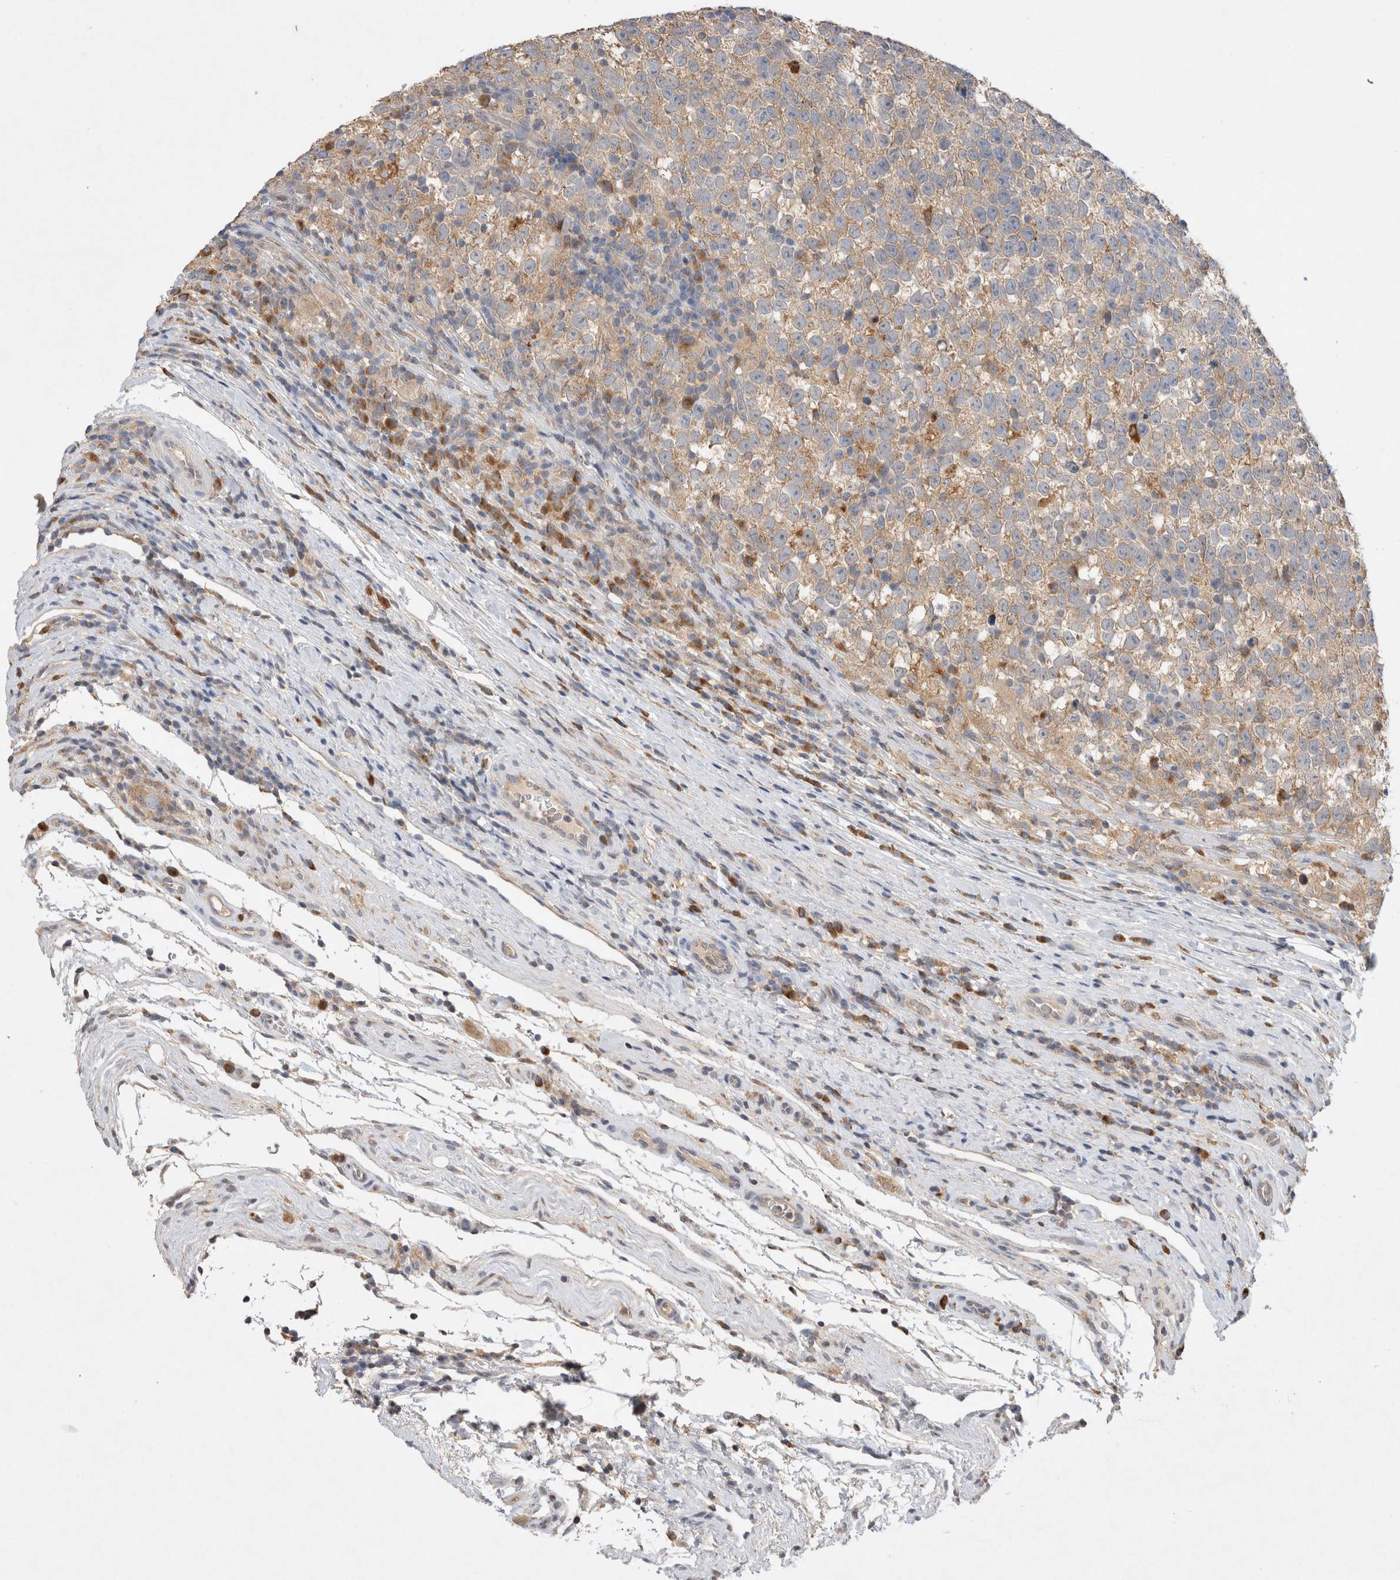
{"staining": {"intensity": "weak", "quantity": ">75%", "location": "cytoplasmic/membranous"}, "tissue": "testis cancer", "cell_type": "Tumor cells", "image_type": "cancer", "snomed": [{"axis": "morphology", "description": "Normal tissue, NOS"}, {"axis": "morphology", "description": "Seminoma, NOS"}, {"axis": "topography", "description": "Testis"}], "caption": "A photomicrograph of human testis cancer stained for a protein demonstrates weak cytoplasmic/membranous brown staining in tumor cells. (DAB (3,3'-diaminobenzidine) IHC, brown staining for protein, blue staining for nuclei).", "gene": "GAS1", "patient": {"sex": "male", "age": 43}}